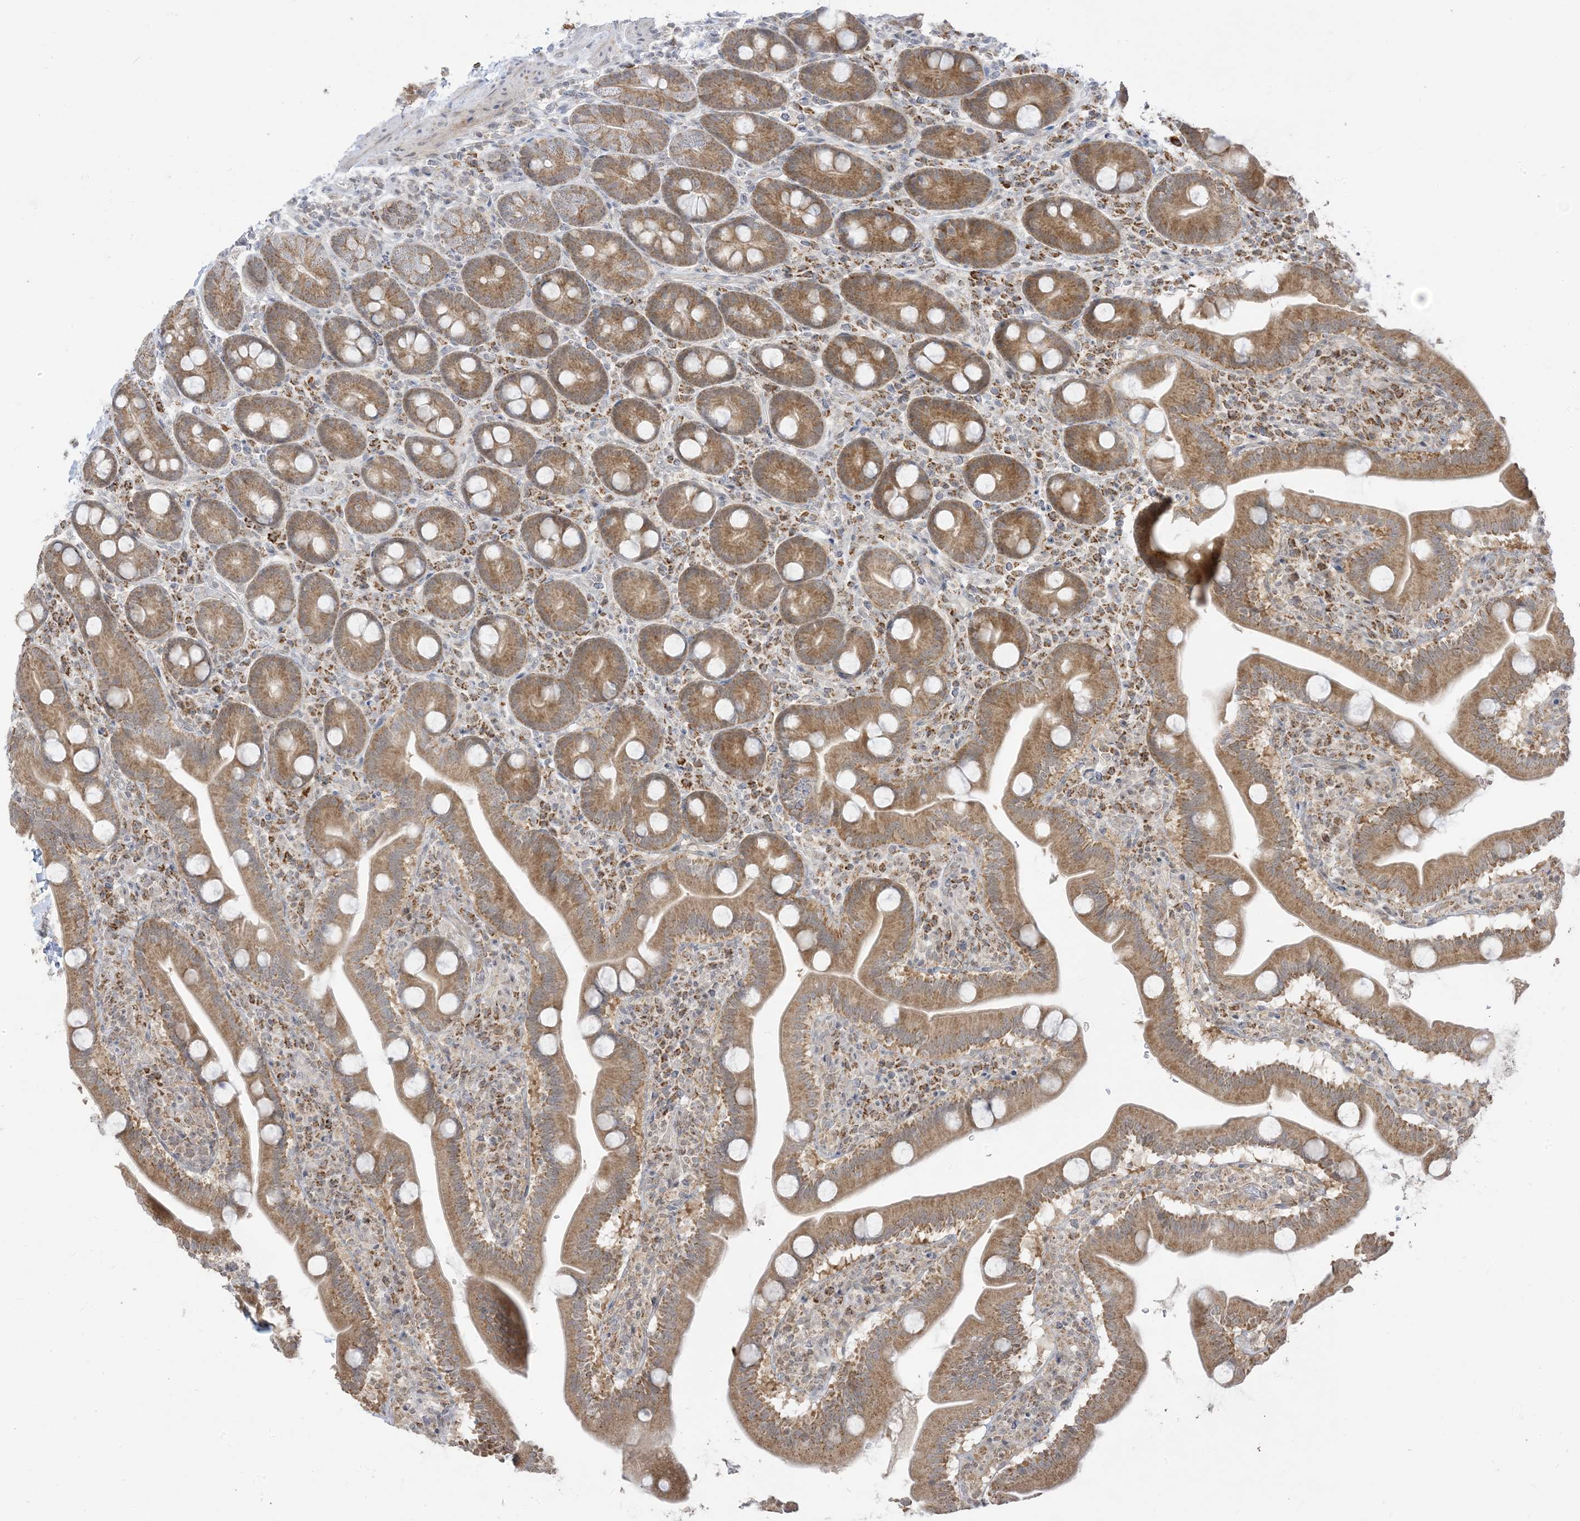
{"staining": {"intensity": "moderate", "quantity": ">75%", "location": "cytoplasmic/membranous"}, "tissue": "duodenum", "cell_type": "Glandular cells", "image_type": "normal", "snomed": [{"axis": "morphology", "description": "Normal tissue, NOS"}, {"axis": "topography", "description": "Duodenum"}], "caption": "Glandular cells demonstrate medium levels of moderate cytoplasmic/membranous staining in approximately >75% of cells in normal duodenum.", "gene": "KANSL3", "patient": {"sex": "male", "age": 35}}